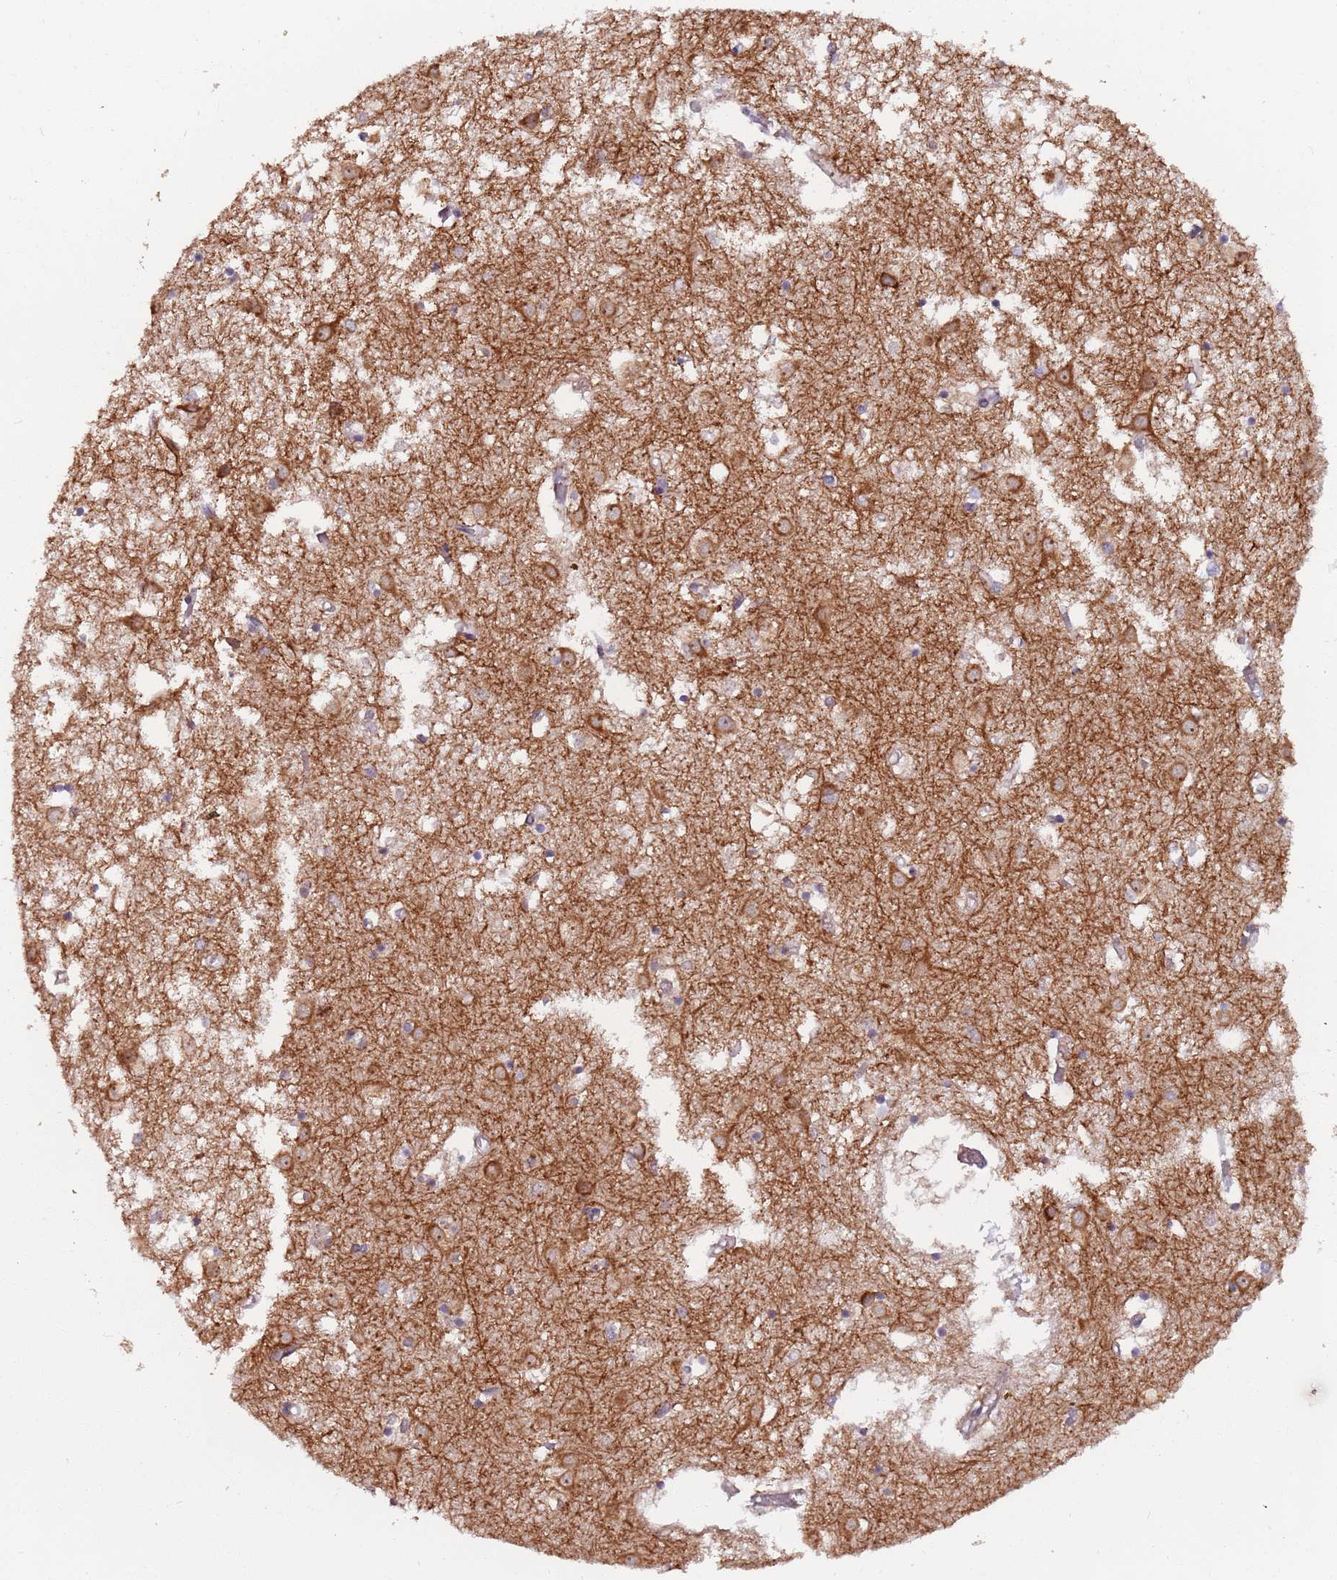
{"staining": {"intensity": "weak", "quantity": "<25%", "location": "cytoplasmic/membranous"}, "tissue": "caudate", "cell_type": "Glial cells", "image_type": "normal", "snomed": [{"axis": "morphology", "description": "Normal tissue, NOS"}, {"axis": "topography", "description": "Lateral ventricle wall"}], "caption": "The photomicrograph exhibits no staining of glial cells in normal caudate.", "gene": "AKTIP", "patient": {"sex": "male", "age": 70}}